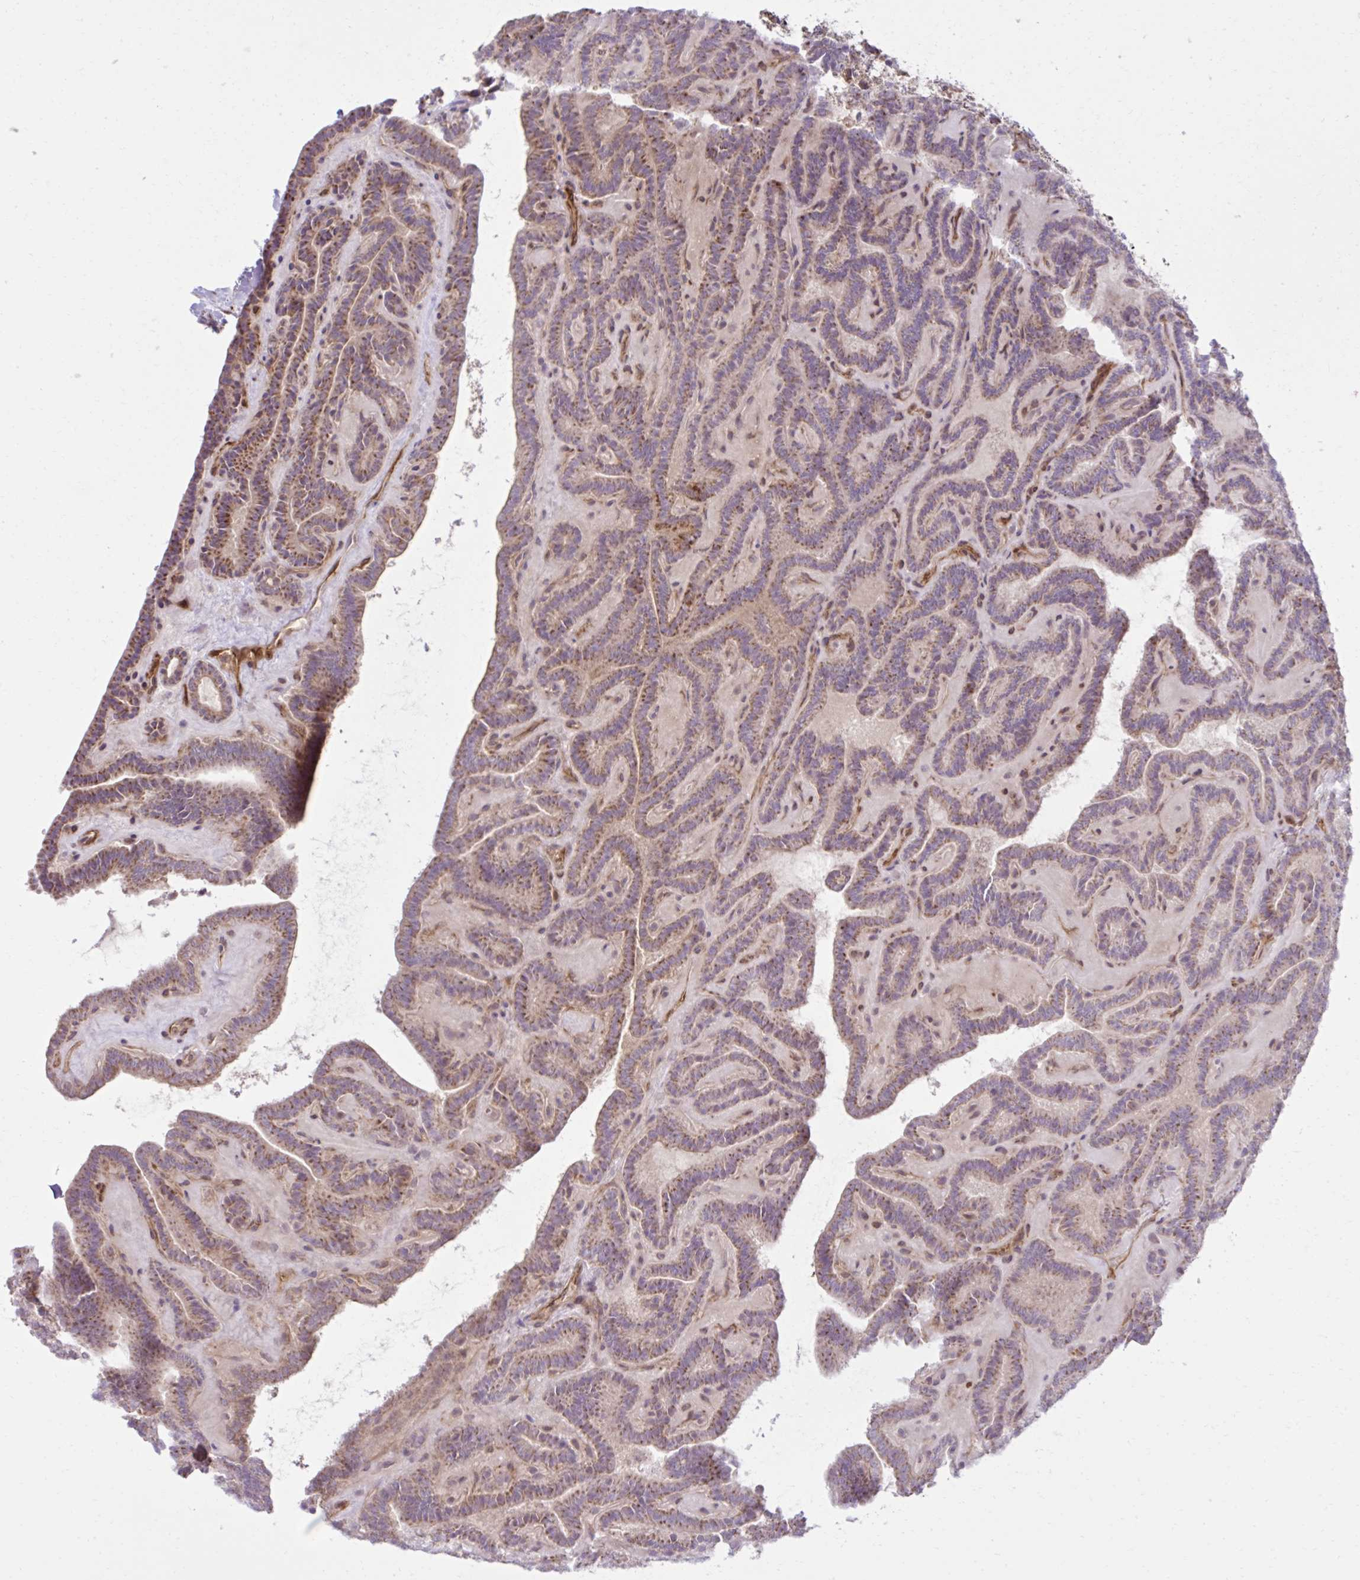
{"staining": {"intensity": "moderate", "quantity": ">75%", "location": "cytoplasmic/membranous"}, "tissue": "thyroid cancer", "cell_type": "Tumor cells", "image_type": "cancer", "snomed": [{"axis": "morphology", "description": "Papillary adenocarcinoma, NOS"}, {"axis": "topography", "description": "Thyroid gland"}], "caption": "A high-resolution micrograph shows IHC staining of thyroid cancer (papillary adenocarcinoma), which demonstrates moderate cytoplasmic/membranous positivity in approximately >75% of tumor cells.", "gene": "LIMS1", "patient": {"sex": "female", "age": 21}}